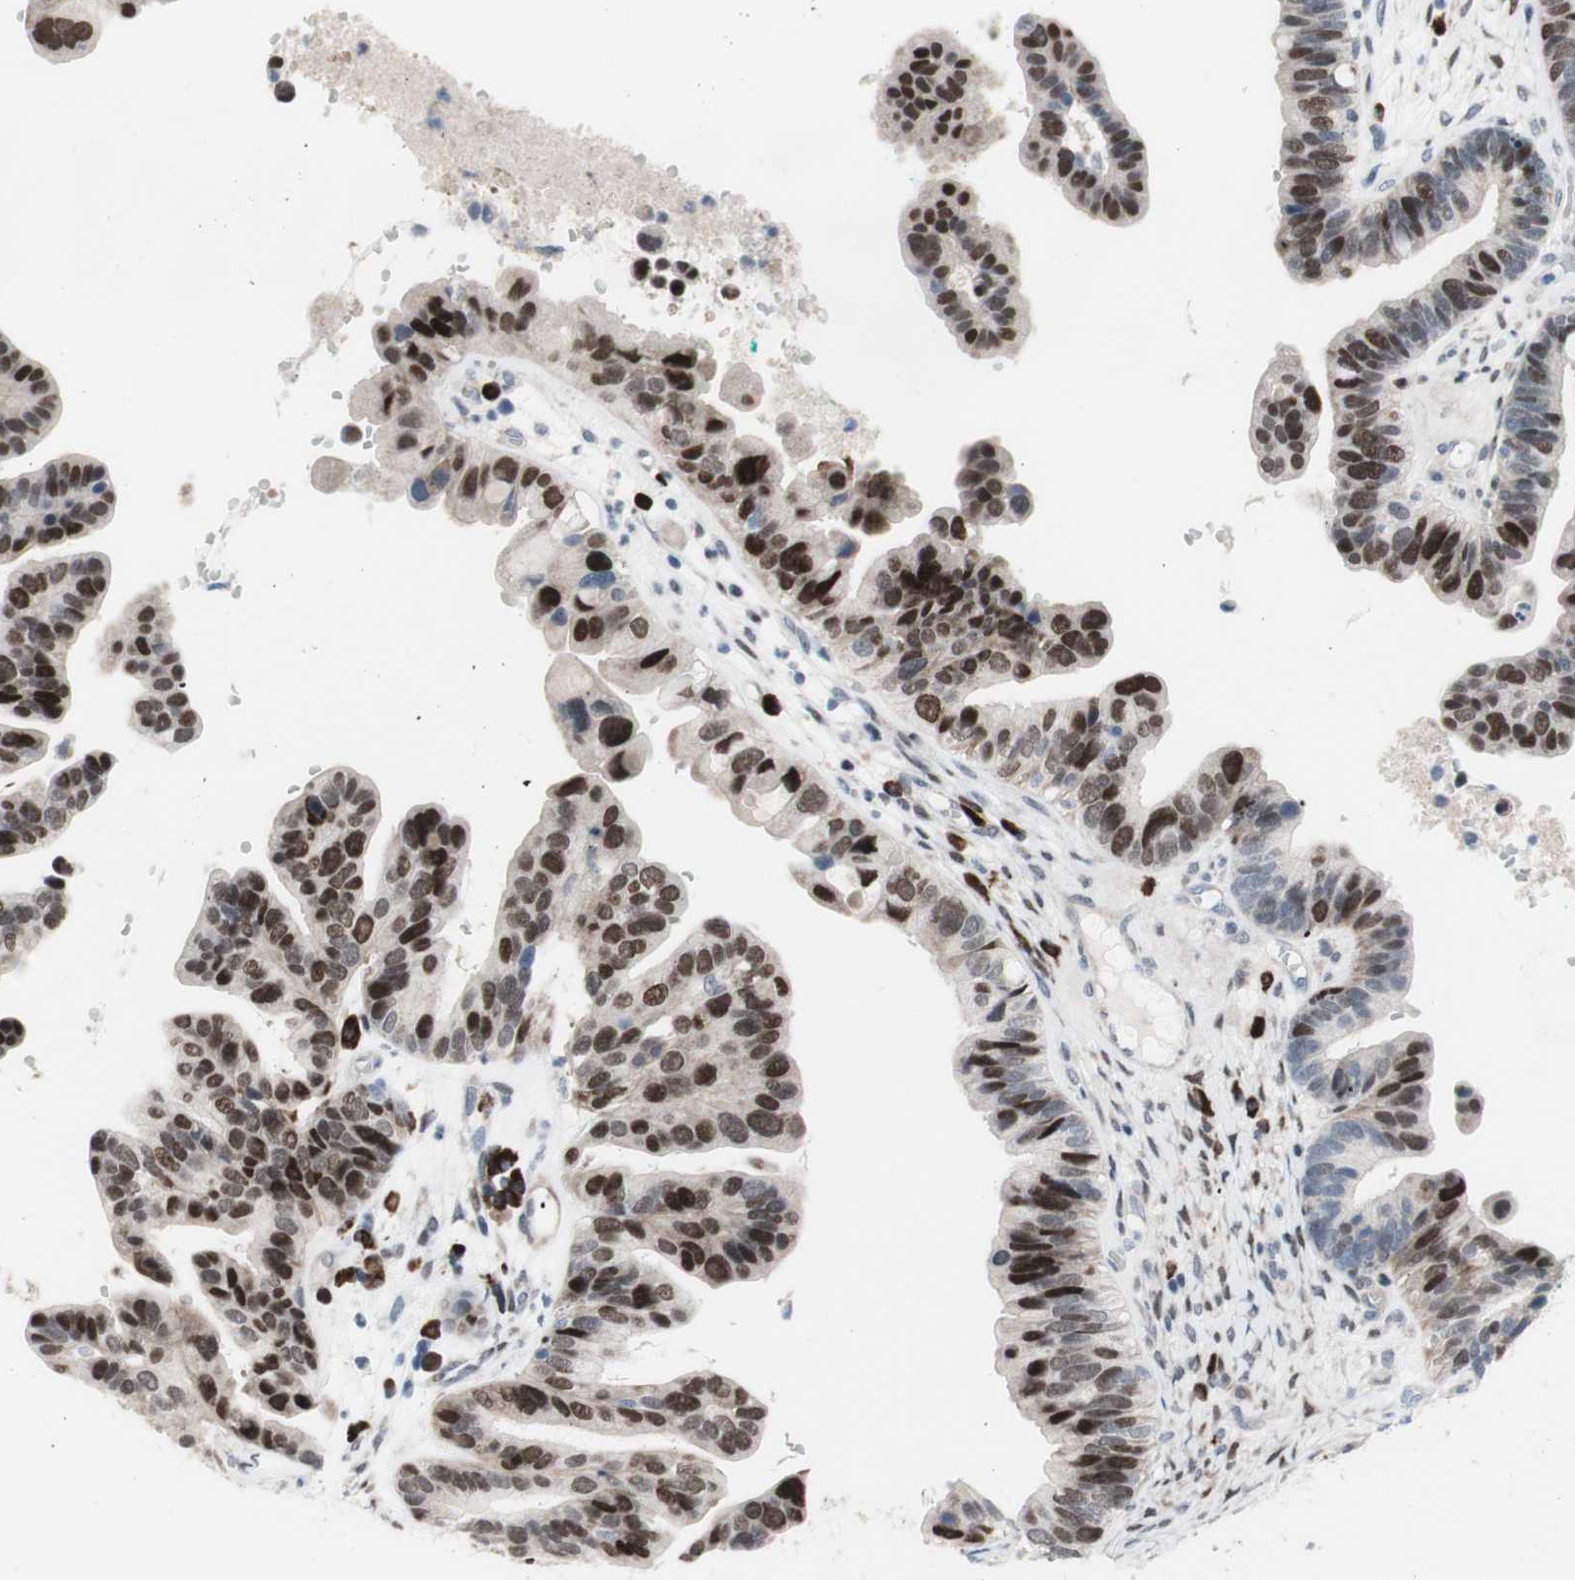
{"staining": {"intensity": "moderate", "quantity": "25%-75%", "location": "nuclear"}, "tissue": "ovarian cancer", "cell_type": "Tumor cells", "image_type": "cancer", "snomed": [{"axis": "morphology", "description": "Cystadenocarcinoma, serous, NOS"}, {"axis": "topography", "description": "Ovary"}], "caption": "Tumor cells display medium levels of moderate nuclear expression in about 25%-75% of cells in human ovarian cancer.", "gene": "PHTF2", "patient": {"sex": "female", "age": 56}}